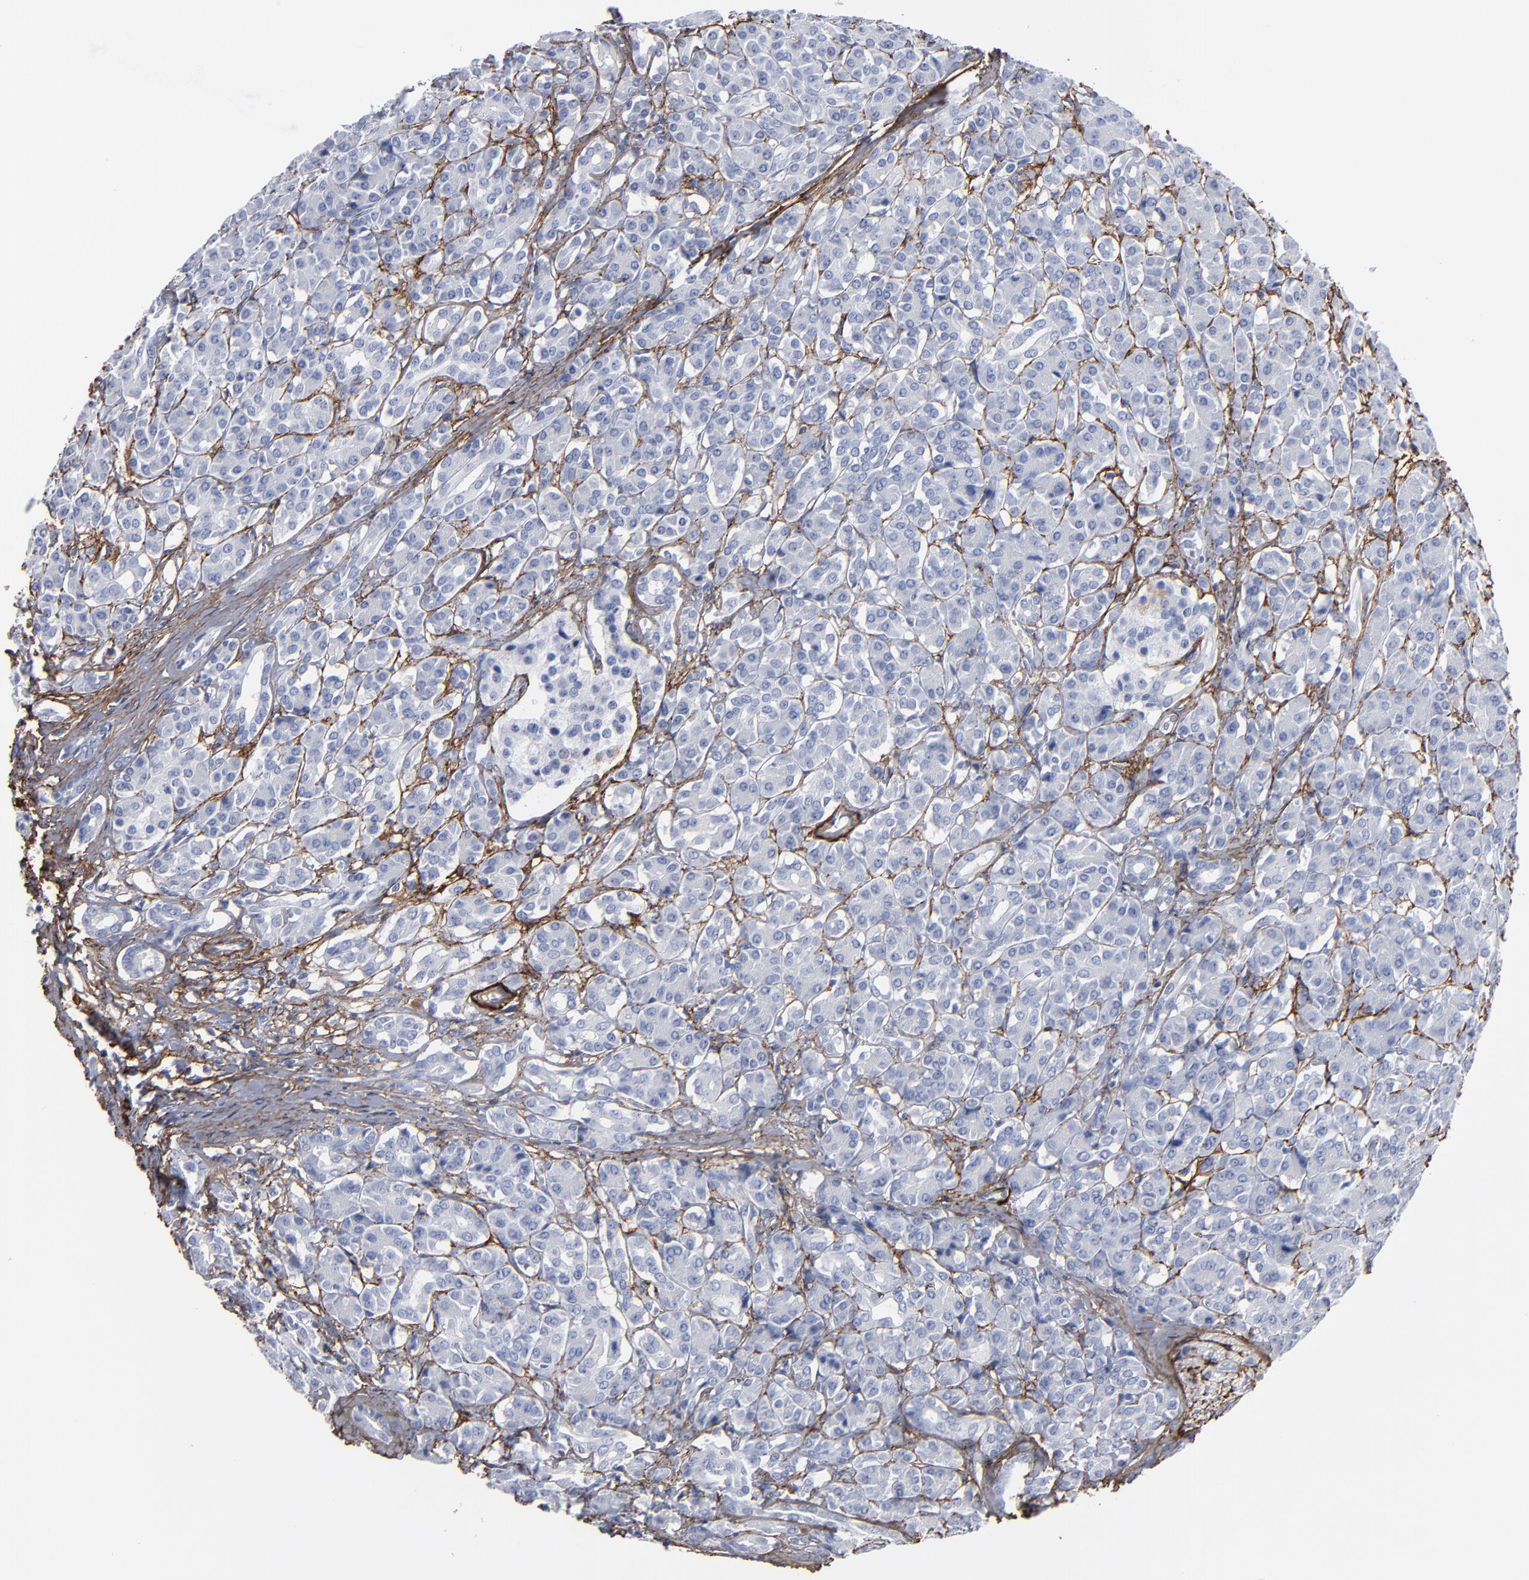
{"staining": {"intensity": "negative", "quantity": "none", "location": "none"}, "tissue": "pancreas", "cell_type": "Exocrine glandular cells", "image_type": "normal", "snomed": [{"axis": "morphology", "description": "Normal tissue, NOS"}, {"axis": "topography", "description": "Lymph node"}, {"axis": "topography", "description": "Pancreas"}], "caption": "Human pancreas stained for a protein using immunohistochemistry demonstrates no staining in exocrine glandular cells.", "gene": "EMILIN1", "patient": {"sex": "male", "age": 59}}